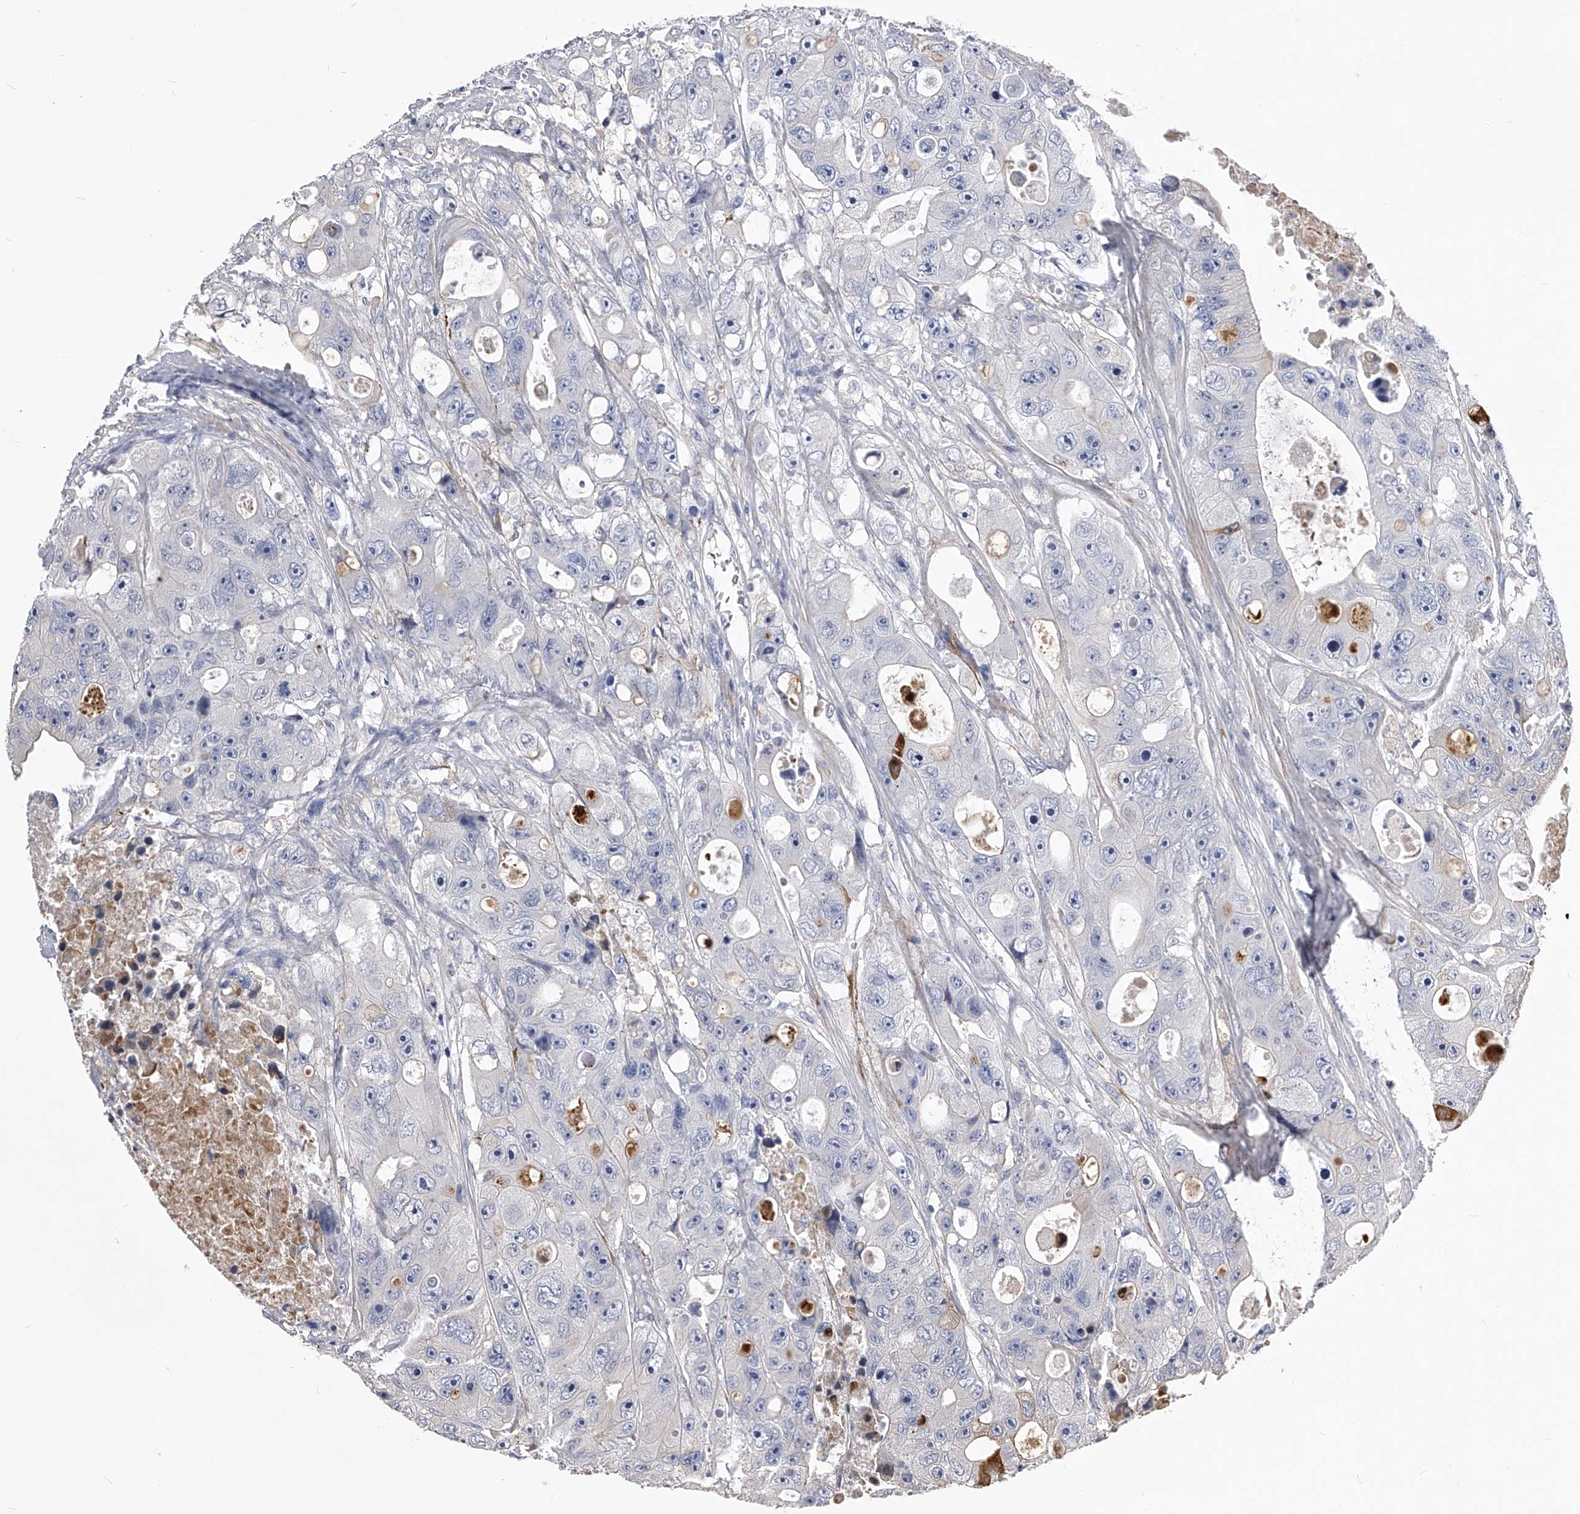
{"staining": {"intensity": "negative", "quantity": "none", "location": "none"}, "tissue": "colorectal cancer", "cell_type": "Tumor cells", "image_type": "cancer", "snomed": [{"axis": "morphology", "description": "Adenocarcinoma, NOS"}, {"axis": "topography", "description": "Colon"}], "caption": "Colorectal cancer was stained to show a protein in brown. There is no significant expression in tumor cells. Brightfield microscopy of immunohistochemistry stained with DAB (brown) and hematoxylin (blue), captured at high magnification.", "gene": "MDN1", "patient": {"sex": "female", "age": 46}}